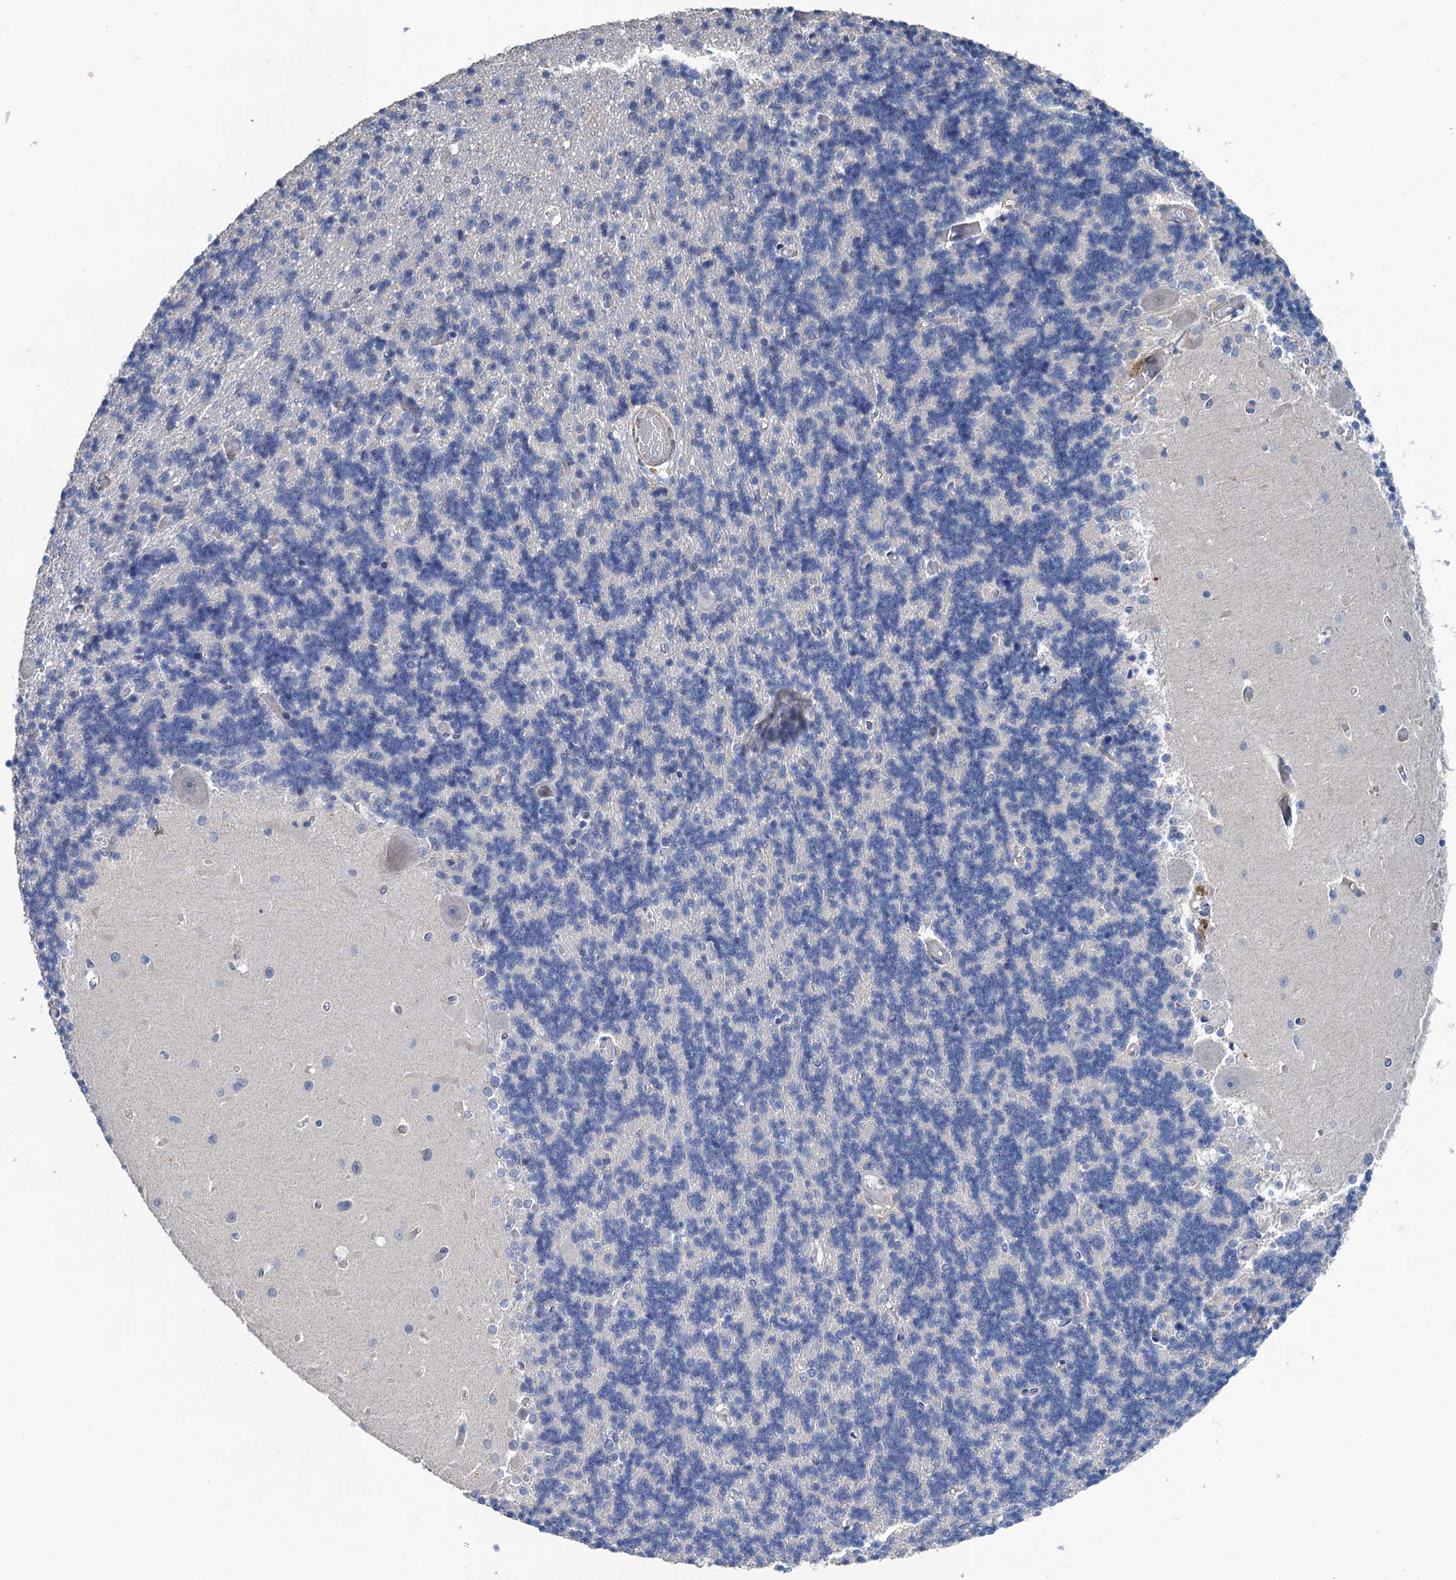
{"staining": {"intensity": "negative", "quantity": "none", "location": "none"}, "tissue": "cerebellum", "cell_type": "Cells in granular layer", "image_type": "normal", "snomed": [{"axis": "morphology", "description": "Normal tissue, NOS"}, {"axis": "topography", "description": "Cerebellum"}], "caption": "This micrograph is of unremarkable cerebellum stained with immunohistochemistry to label a protein in brown with the nuclei are counter-stained blue. There is no positivity in cells in granular layer. (Immunohistochemistry, brightfield microscopy, high magnification).", "gene": "SMCO3", "patient": {"sex": "male", "age": 37}}